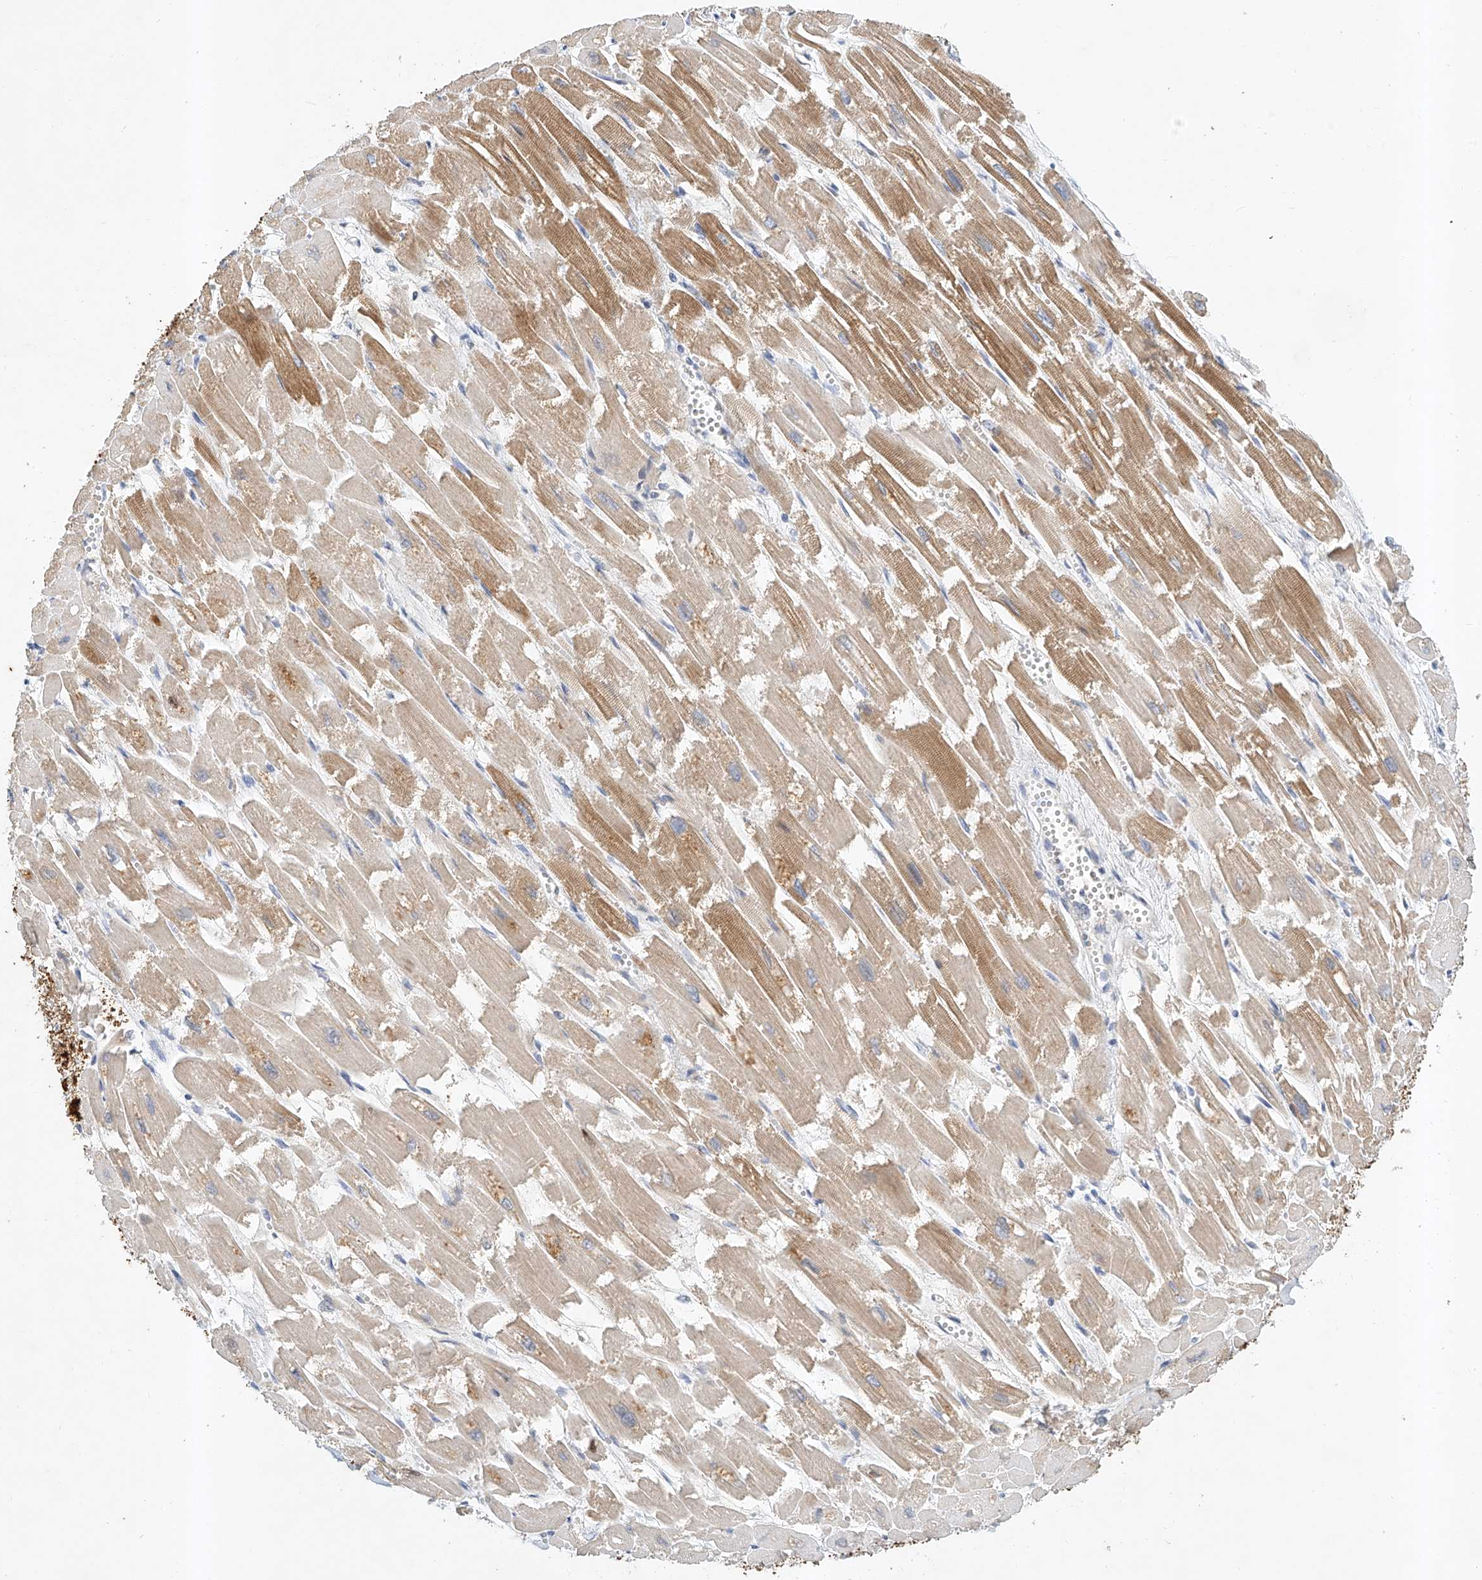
{"staining": {"intensity": "moderate", "quantity": "25%-75%", "location": "cytoplasmic/membranous"}, "tissue": "heart muscle", "cell_type": "Cardiomyocytes", "image_type": "normal", "snomed": [{"axis": "morphology", "description": "Normal tissue, NOS"}, {"axis": "topography", "description": "Heart"}], "caption": "Heart muscle stained for a protein (brown) demonstrates moderate cytoplasmic/membranous positive staining in about 25%-75% of cardiomyocytes.", "gene": "CARMIL1", "patient": {"sex": "male", "age": 54}}